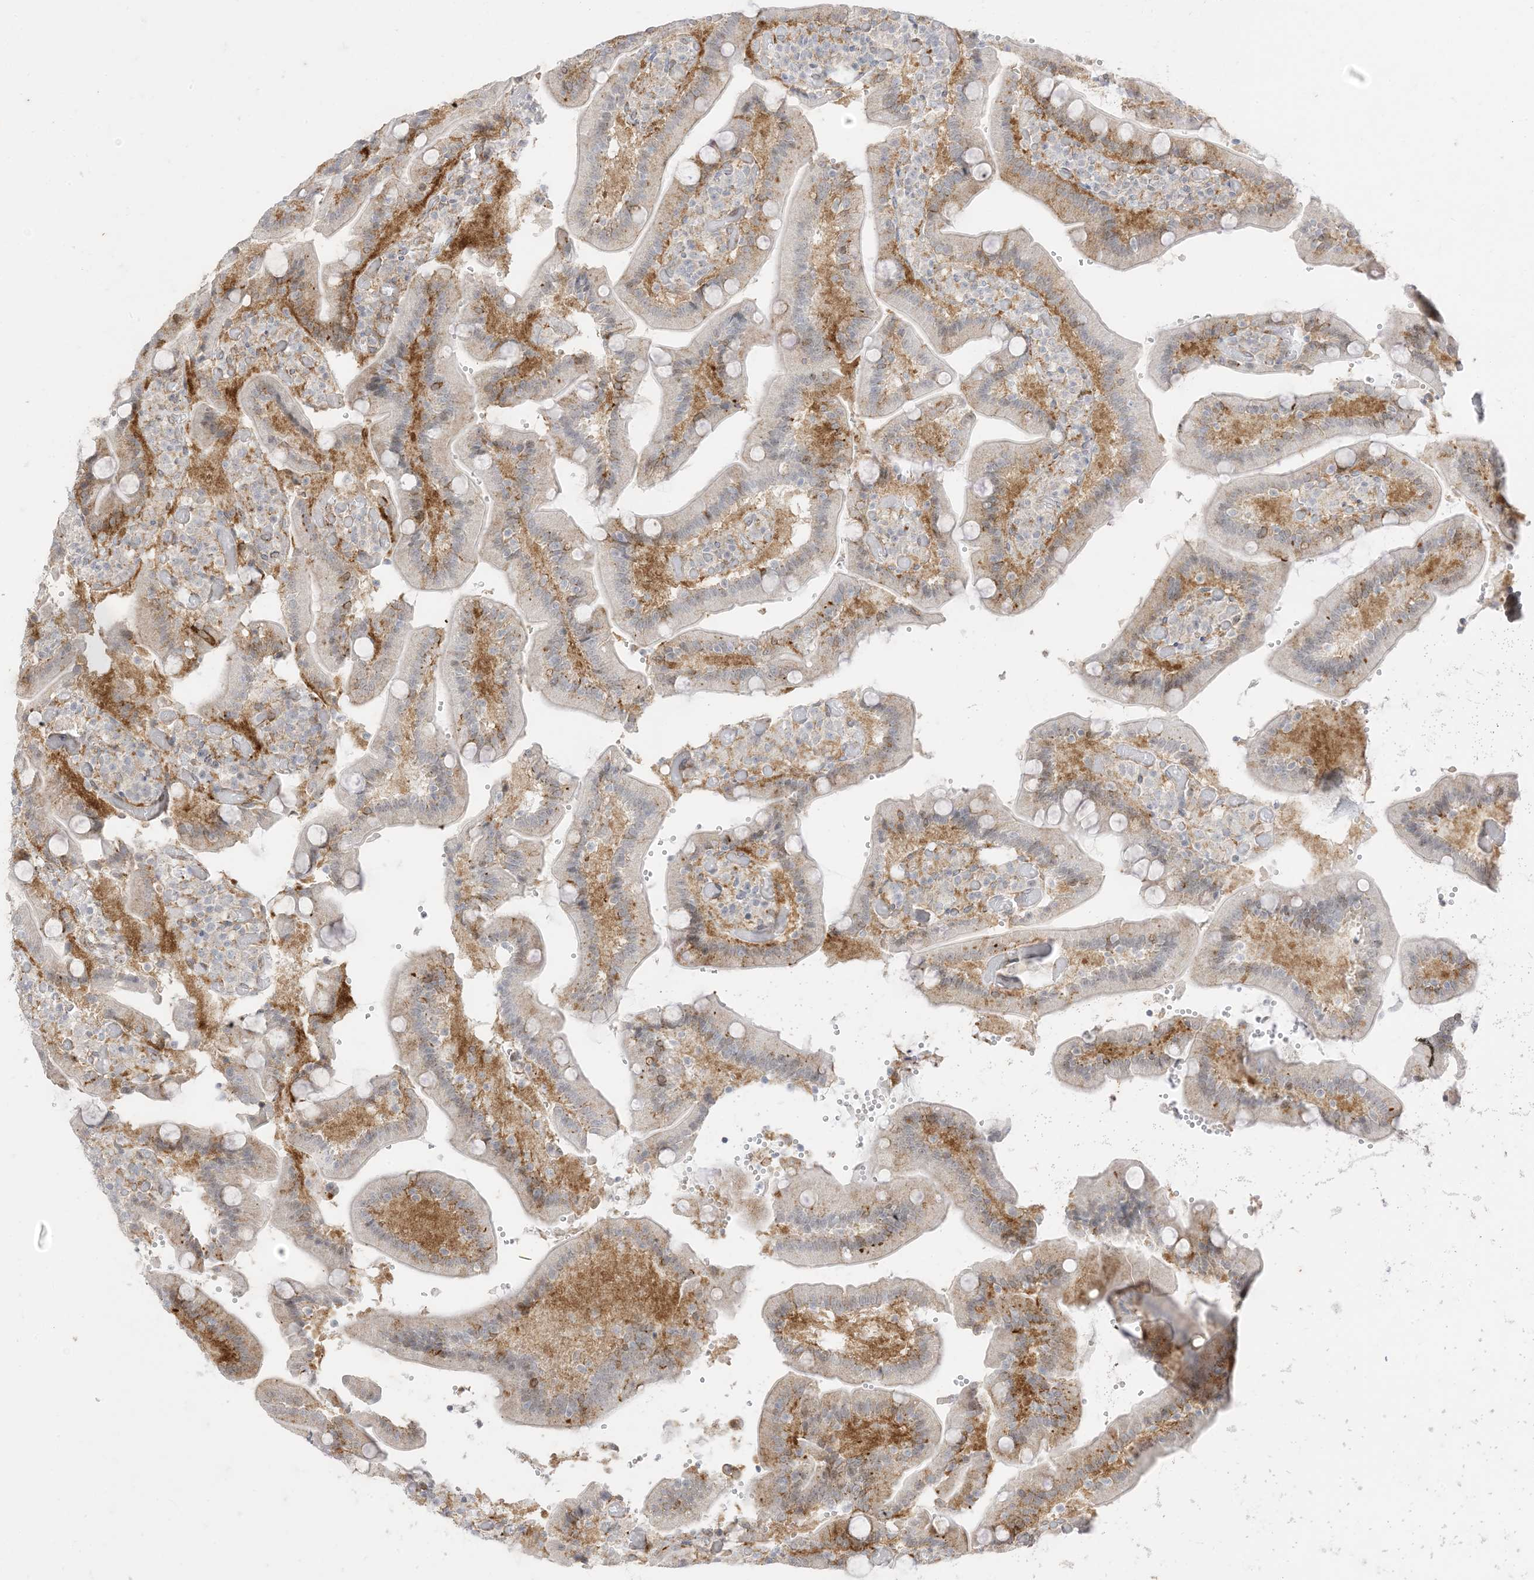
{"staining": {"intensity": "moderate", "quantity": "25%-75%", "location": "cytoplasmic/membranous"}, "tissue": "duodenum", "cell_type": "Glandular cells", "image_type": "normal", "snomed": [{"axis": "morphology", "description": "Normal tissue, NOS"}, {"axis": "topography", "description": "Duodenum"}], "caption": "Benign duodenum shows moderate cytoplasmic/membranous positivity in approximately 25%-75% of glandular cells, visualized by immunohistochemistry.", "gene": "RAC1", "patient": {"sex": "female", "age": 62}}